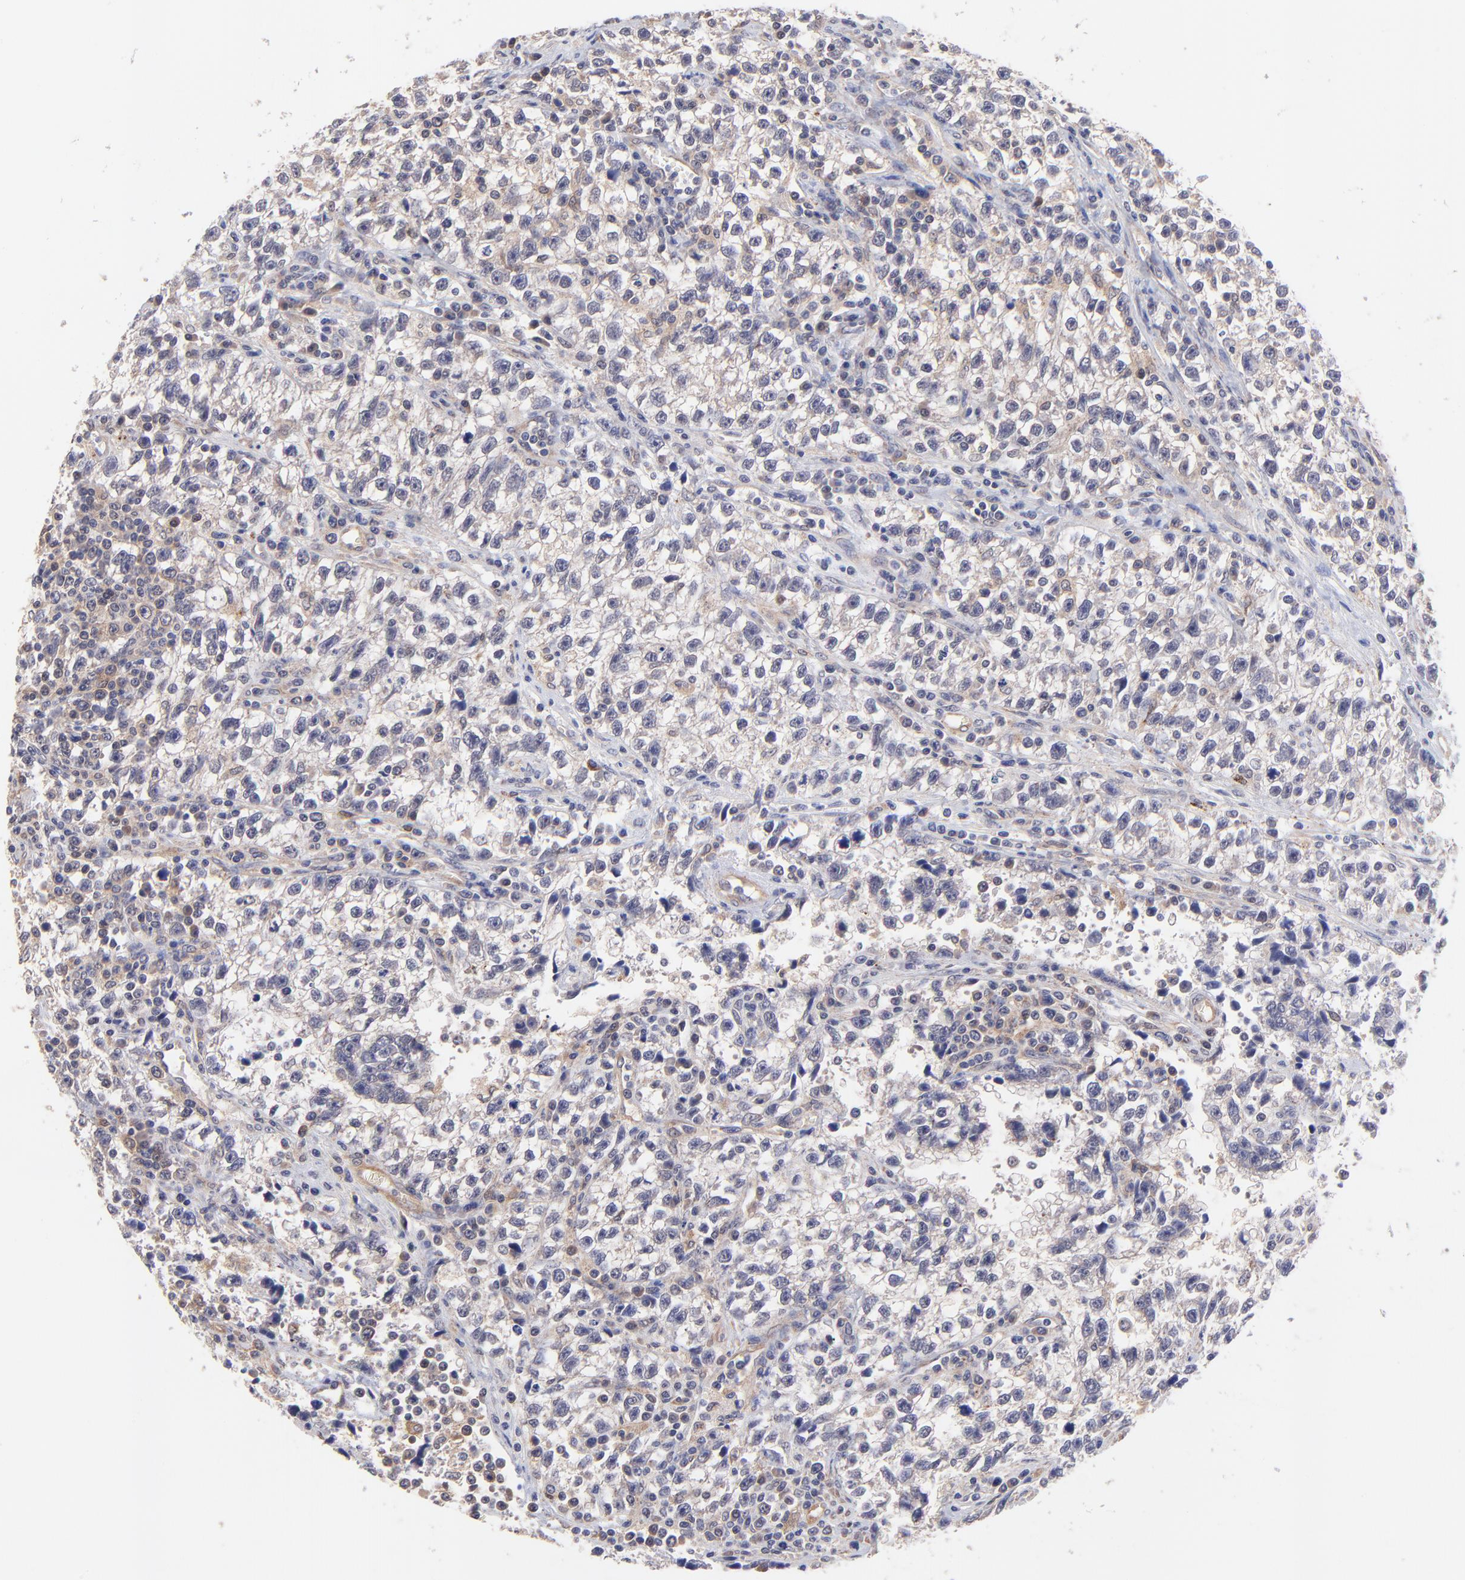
{"staining": {"intensity": "weak", "quantity": ">75%", "location": "cytoplasmic/membranous"}, "tissue": "testis cancer", "cell_type": "Tumor cells", "image_type": "cancer", "snomed": [{"axis": "morphology", "description": "Seminoma, NOS"}, {"axis": "topography", "description": "Testis"}], "caption": "Human testis cancer (seminoma) stained for a protein (brown) demonstrates weak cytoplasmic/membranous positive staining in about >75% of tumor cells.", "gene": "ZNF747", "patient": {"sex": "male", "age": 38}}